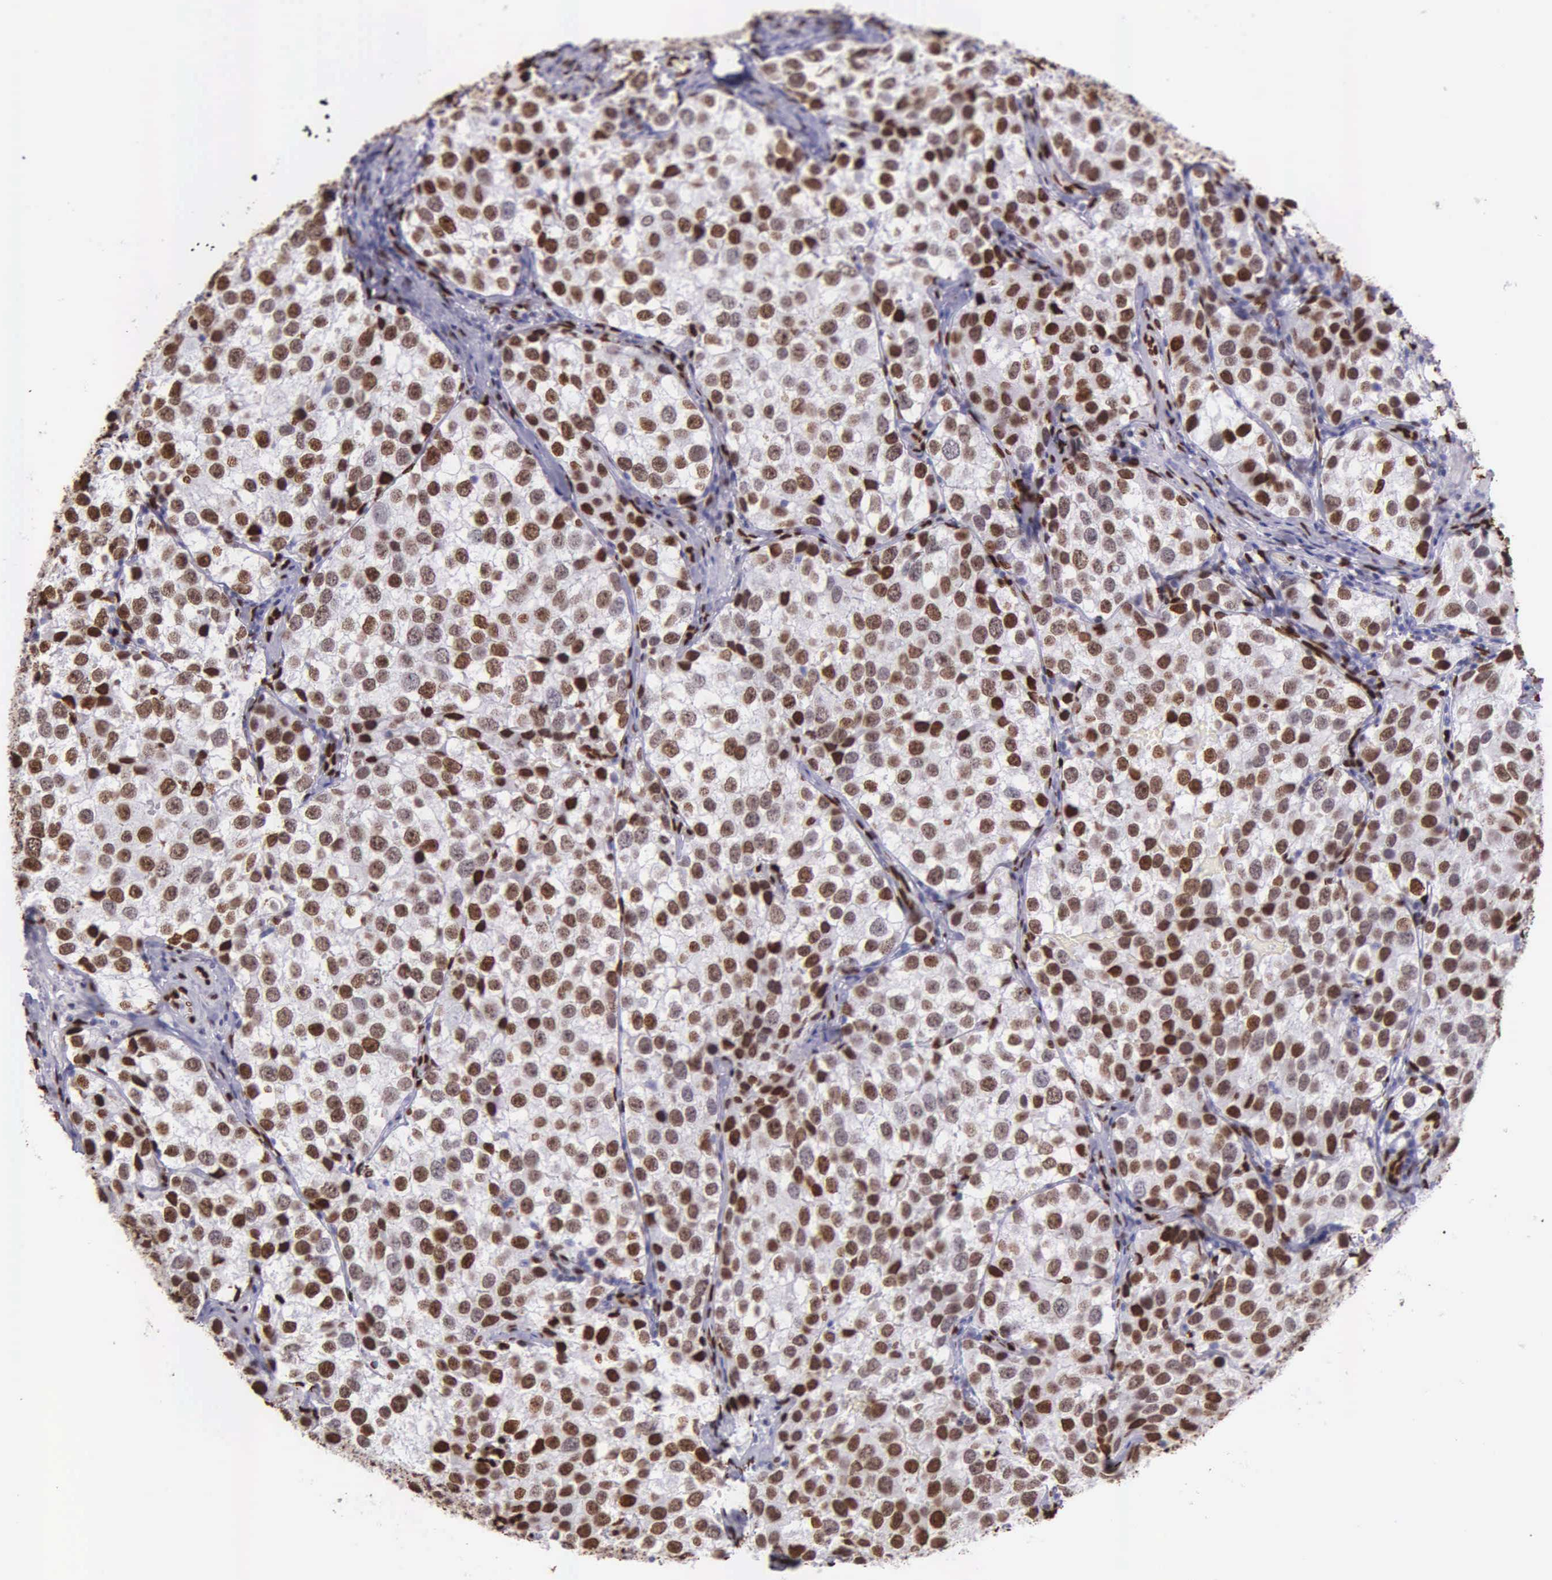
{"staining": {"intensity": "strong", "quantity": ">75%", "location": "nuclear"}, "tissue": "testis cancer", "cell_type": "Tumor cells", "image_type": "cancer", "snomed": [{"axis": "morphology", "description": "Seminoma, NOS"}, {"axis": "topography", "description": "Testis"}], "caption": "This photomicrograph exhibits IHC staining of testis cancer, with high strong nuclear expression in approximately >75% of tumor cells.", "gene": "H1-0", "patient": {"sex": "male", "age": 39}}